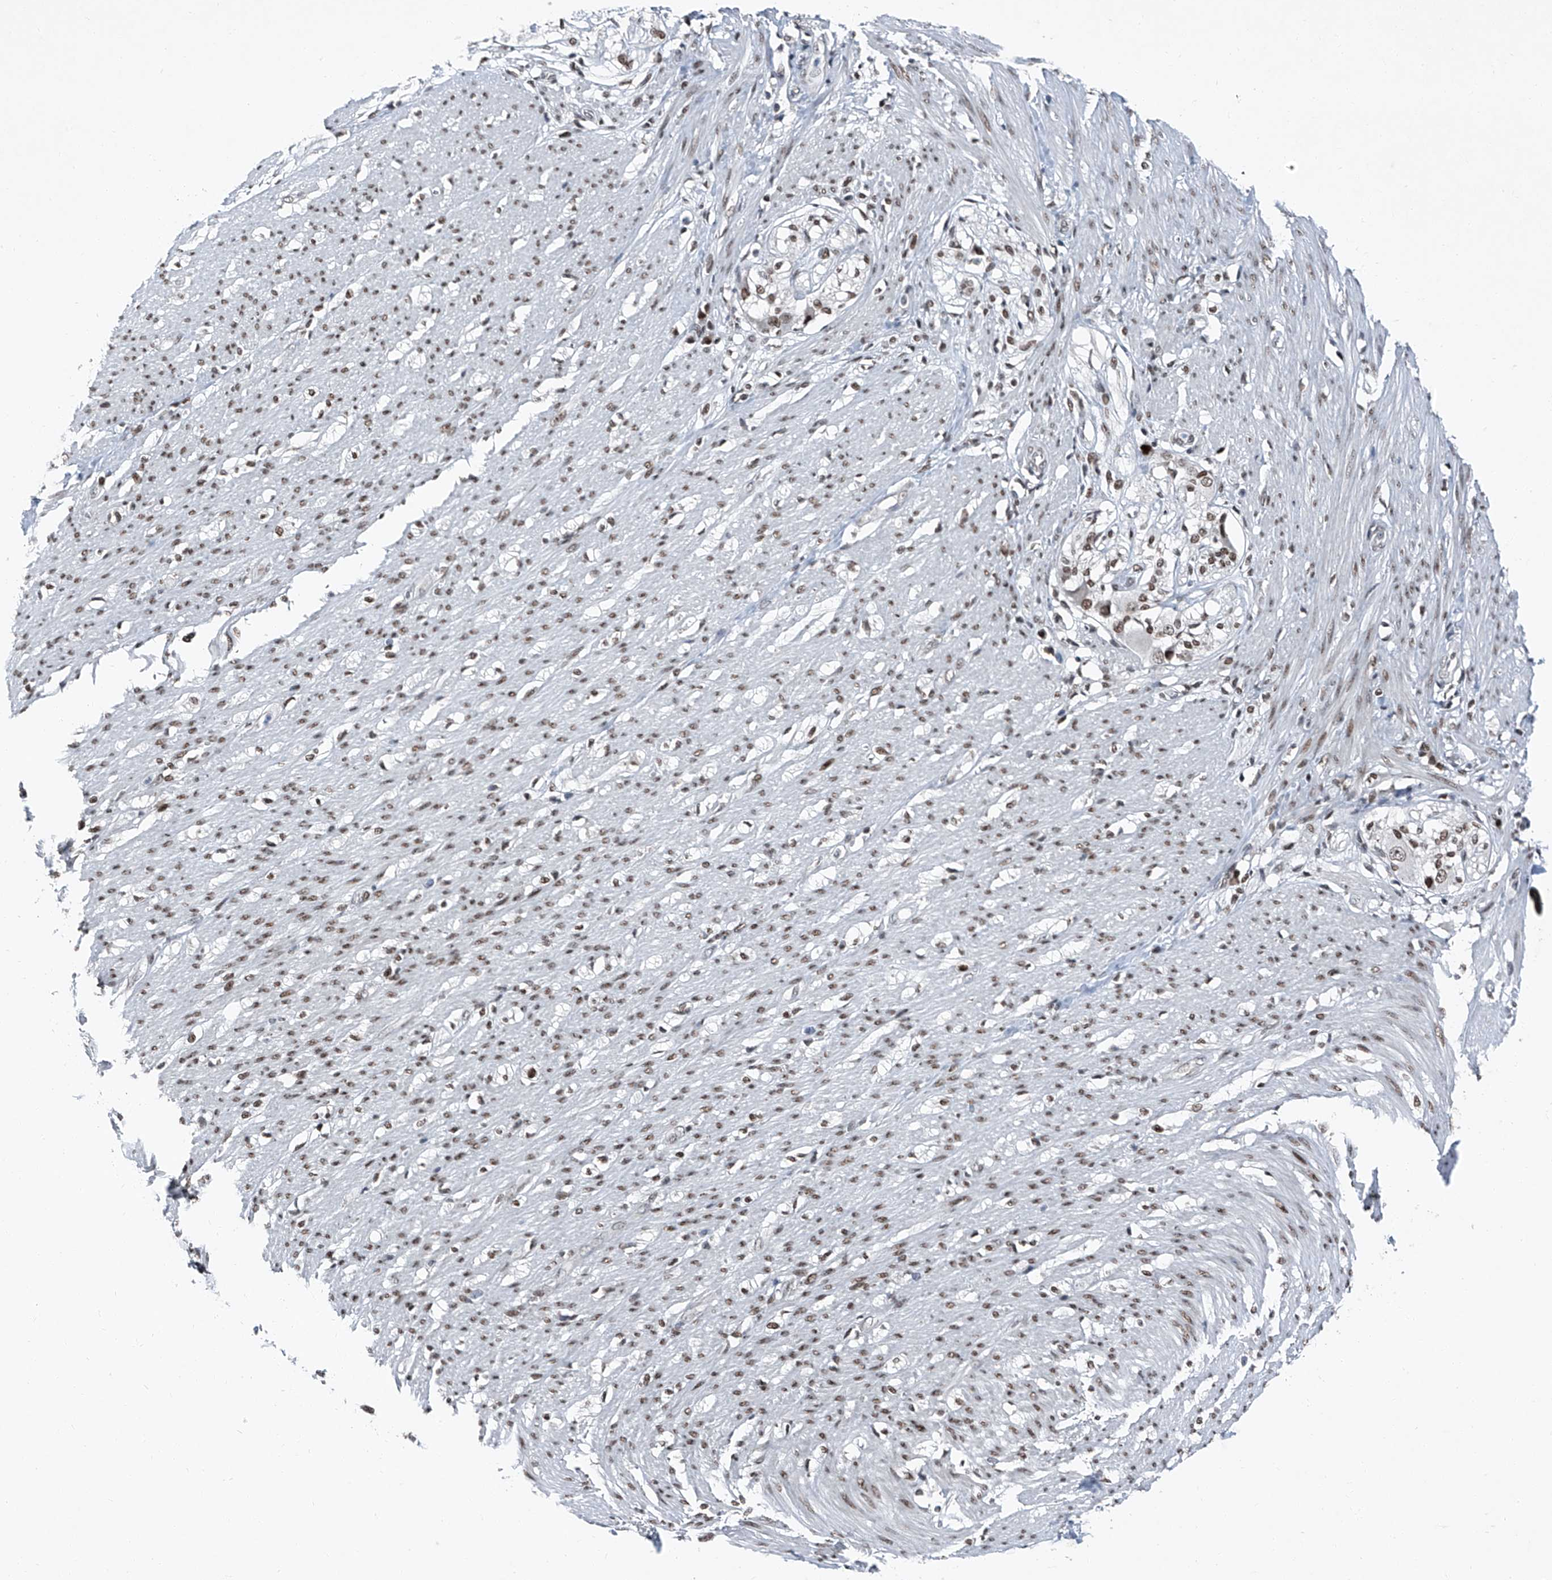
{"staining": {"intensity": "moderate", "quantity": ">75%", "location": "nuclear"}, "tissue": "smooth muscle", "cell_type": "Smooth muscle cells", "image_type": "normal", "snomed": [{"axis": "morphology", "description": "Normal tissue, NOS"}, {"axis": "morphology", "description": "Adenocarcinoma, NOS"}, {"axis": "topography", "description": "Colon"}, {"axis": "topography", "description": "Peripheral nerve tissue"}], "caption": "Human smooth muscle stained with a protein marker displays moderate staining in smooth muscle cells.", "gene": "BMI1", "patient": {"sex": "male", "age": 14}}